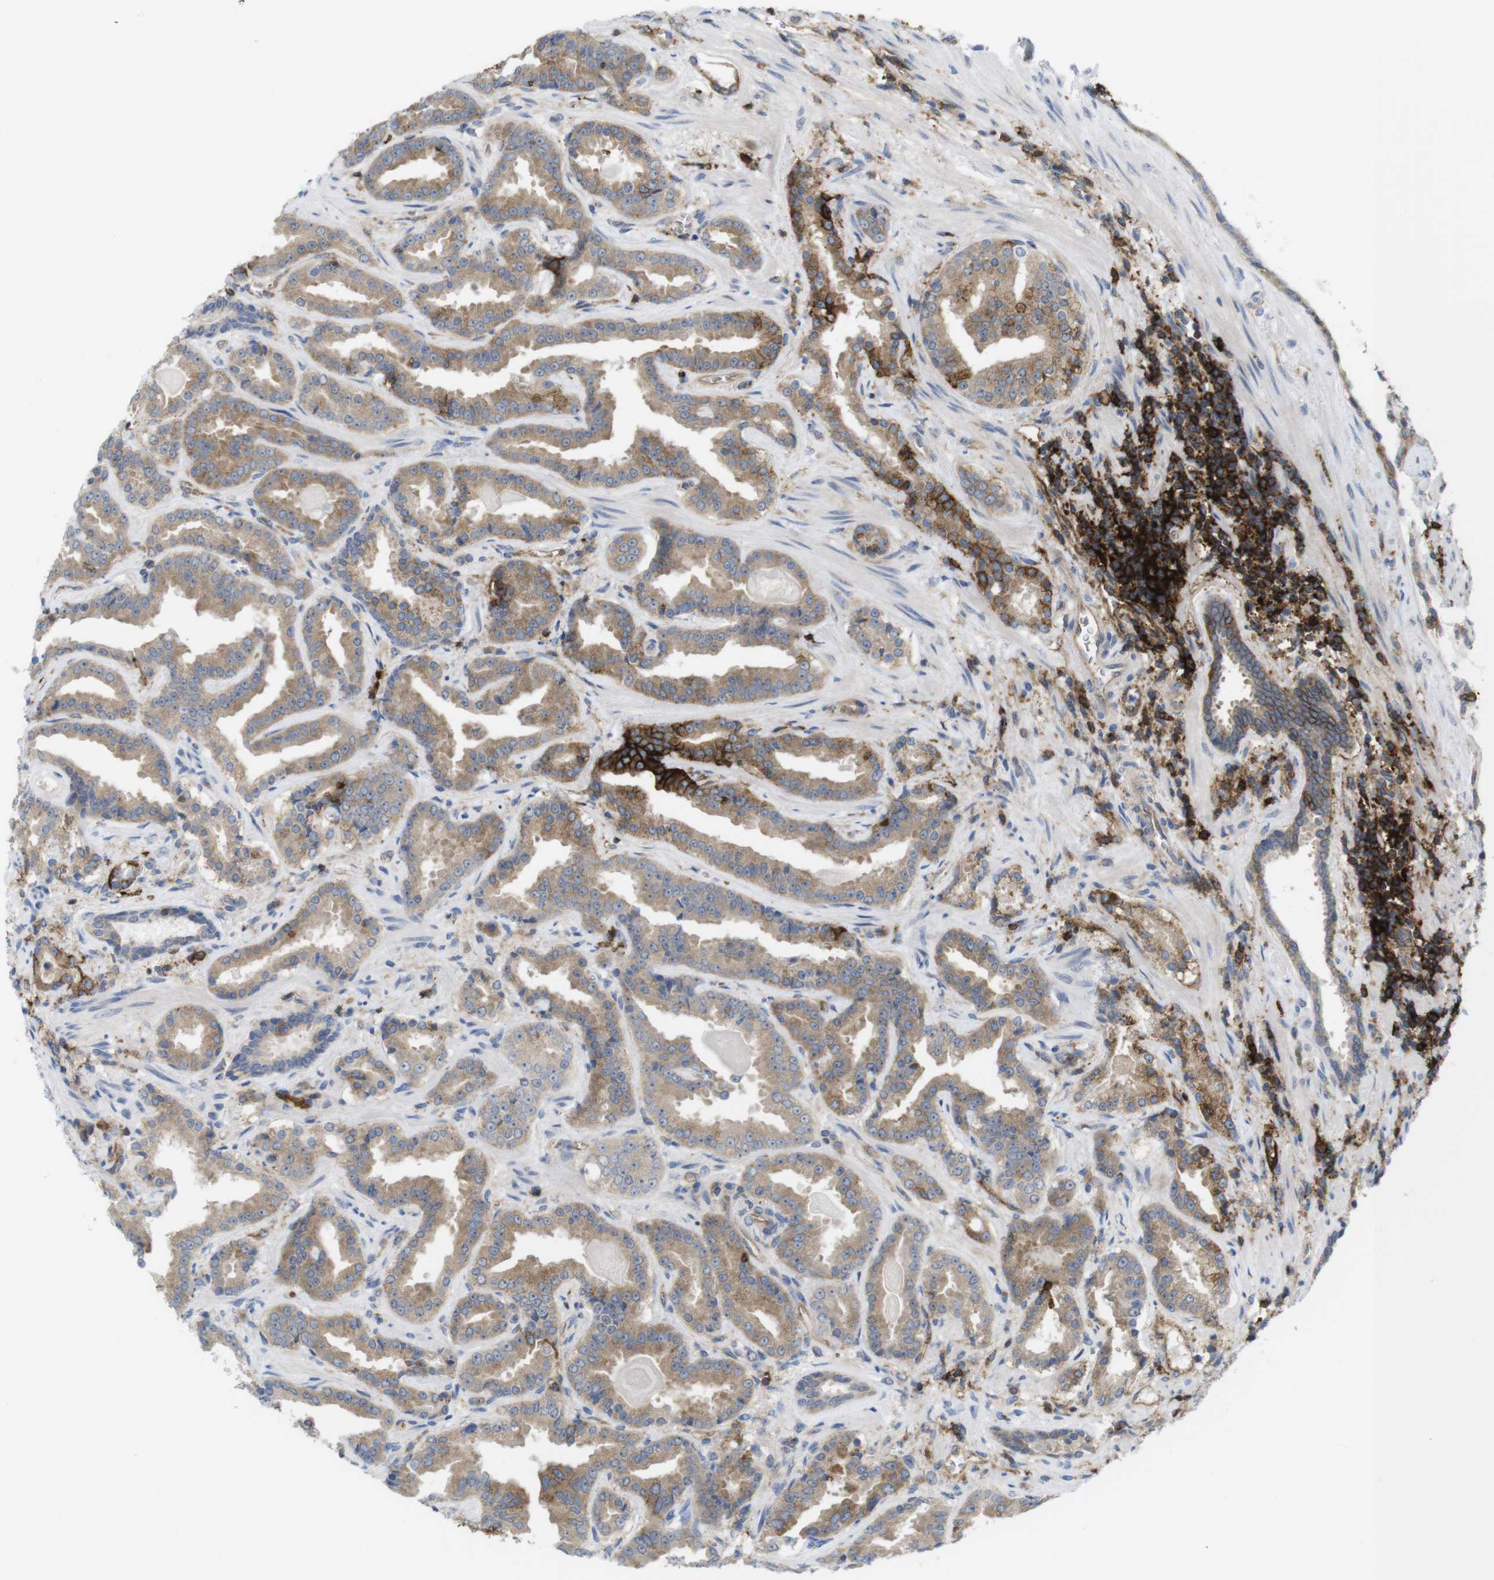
{"staining": {"intensity": "moderate", "quantity": ">75%", "location": "cytoplasmic/membranous"}, "tissue": "prostate cancer", "cell_type": "Tumor cells", "image_type": "cancer", "snomed": [{"axis": "morphology", "description": "Adenocarcinoma, Low grade"}, {"axis": "topography", "description": "Prostate"}], "caption": "About >75% of tumor cells in human low-grade adenocarcinoma (prostate) demonstrate moderate cytoplasmic/membranous protein positivity as visualized by brown immunohistochemical staining.", "gene": "CCR6", "patient": {"sex": "male", "age": 60}}